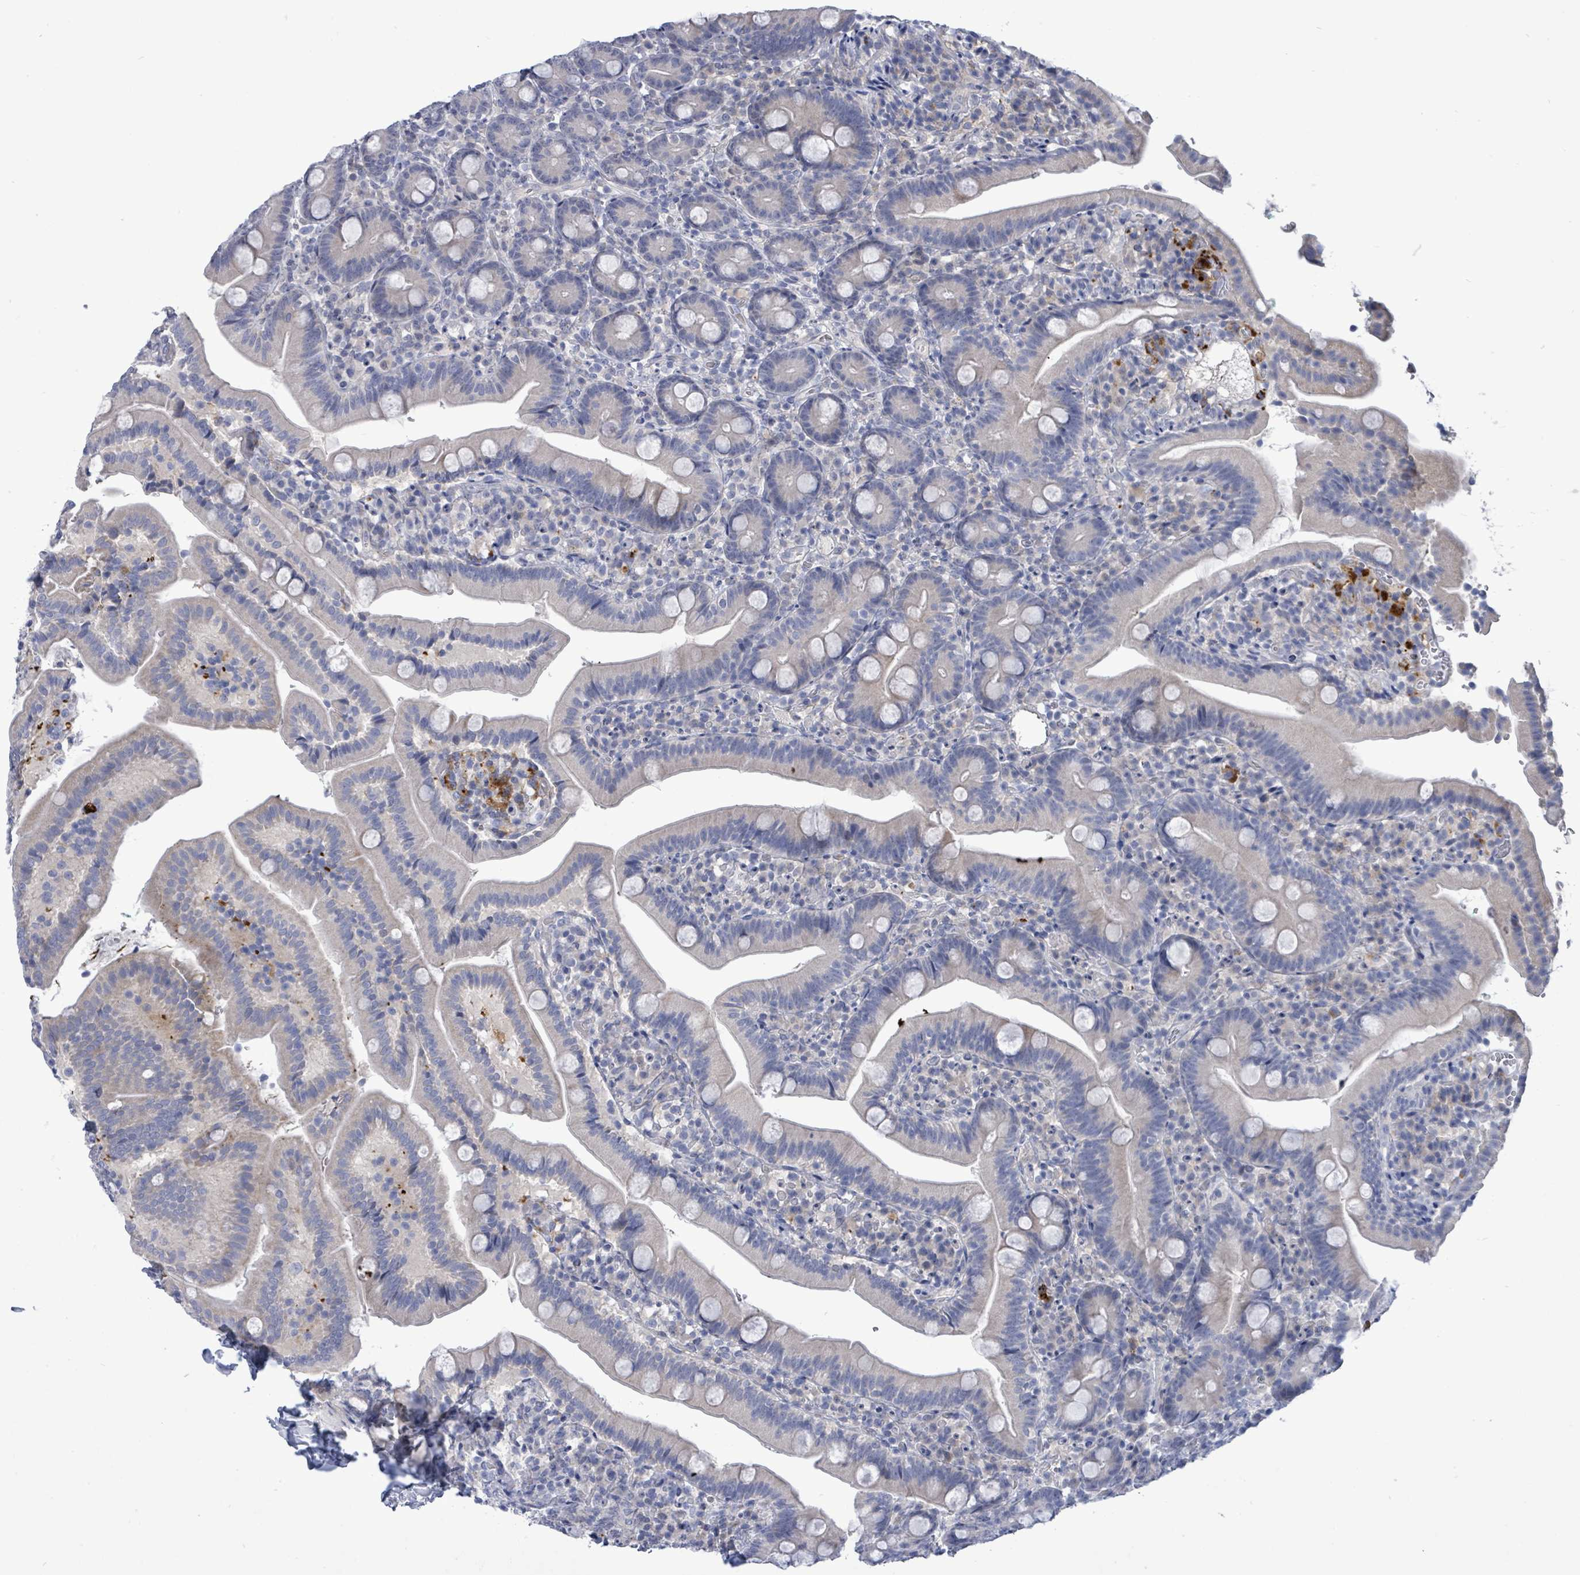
{"staining": {"intensity": "negative", "quantity": "none", "location": "none"}, "tissue": "duodenum", "cell_type": "Glandular cells", "image_type": "normal", "snomed": [{"axis": "morphology", "description": "Normal tissue, NOS"}, {"axis": "topography", "description": "Duodenum"}], "caption": "Unremarkable duodenum was stained to show a protein in brown. There is no significant staining in glandular cells. (Brightfield microscopy of DAB IHC at high magnification).", "gene": "CT45A10", "patient": {"sex": "female", "age": 67}}